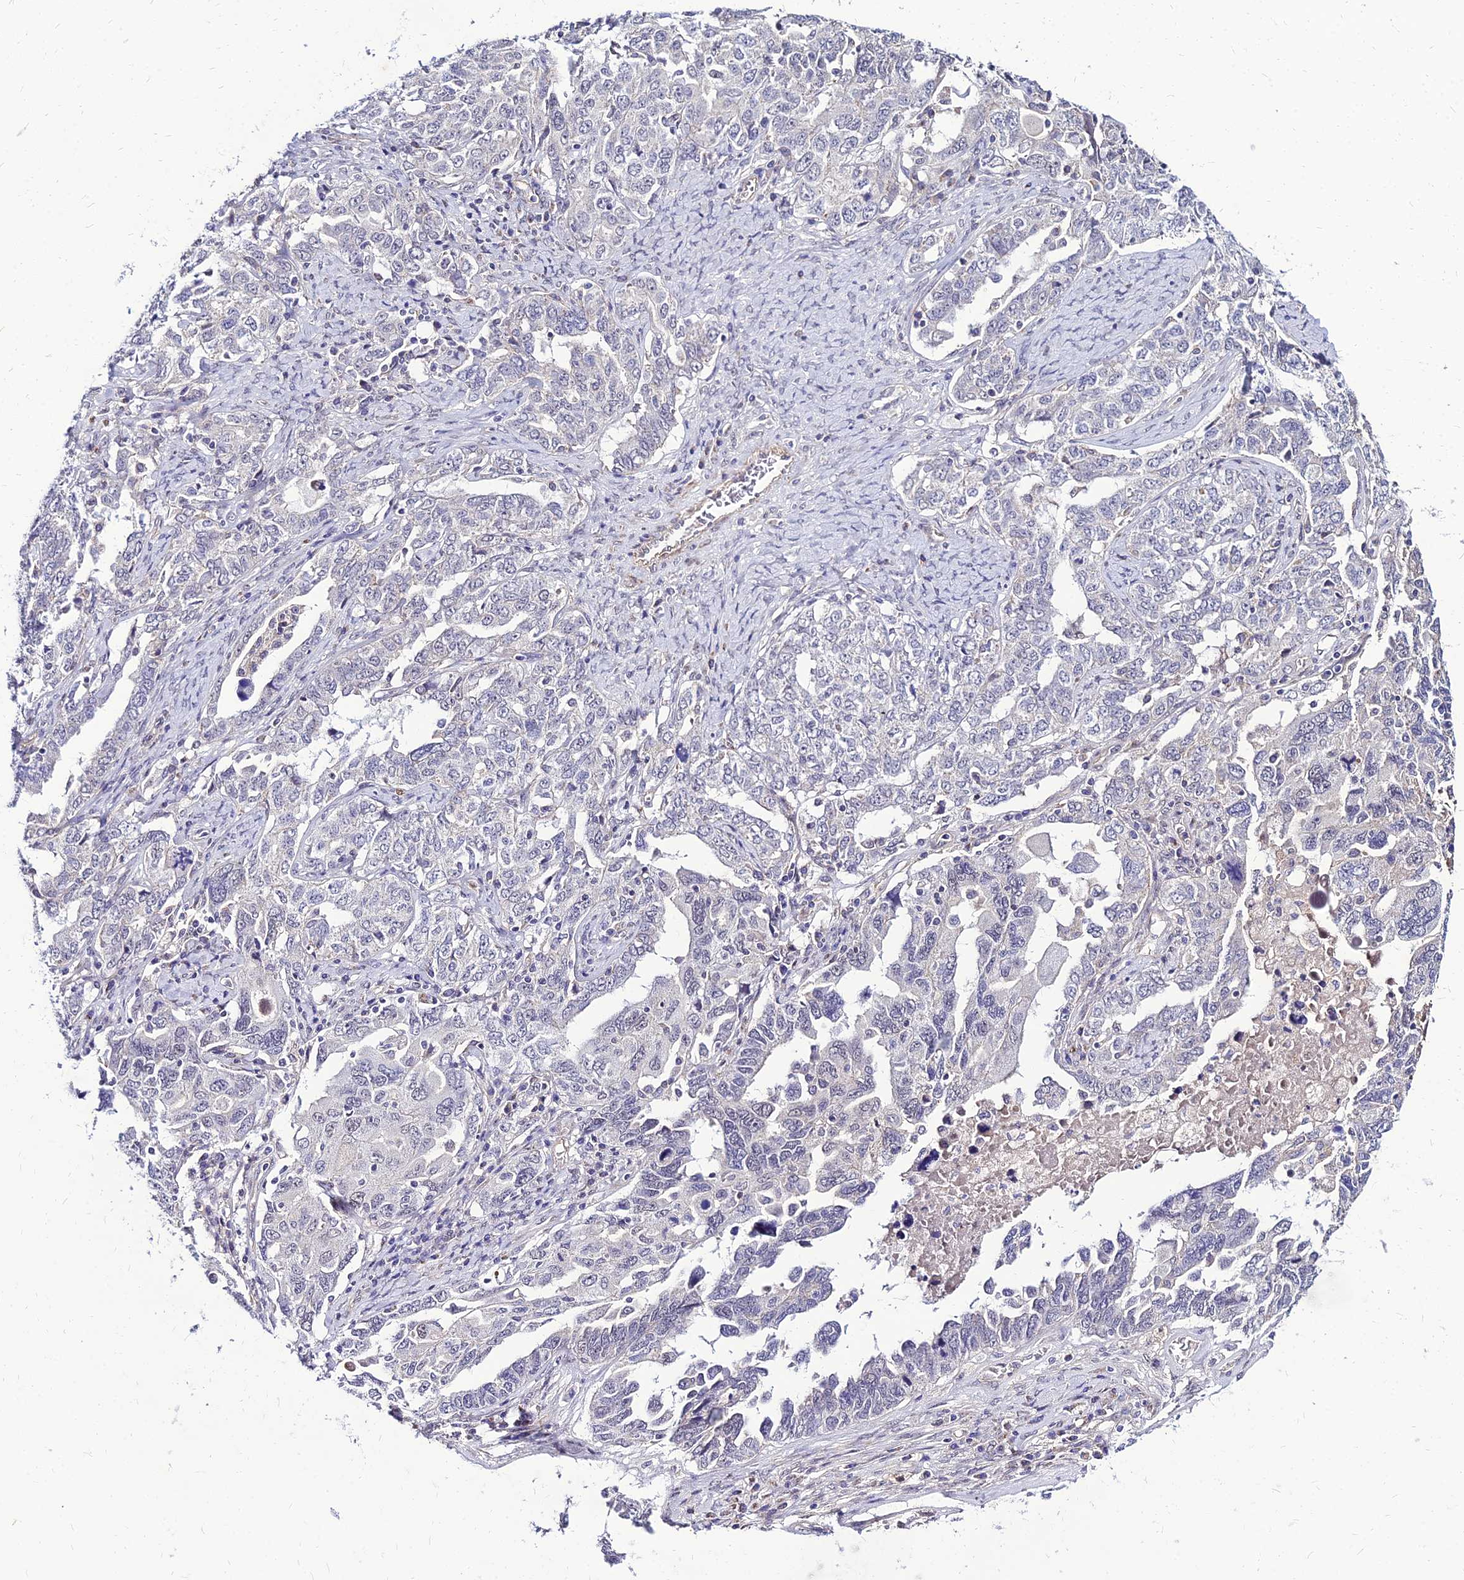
{"staining": {"intensity": "negative", "quantity": "none", "location": "none"}, "tissue": "ovarian cancer", "cell_type": "Tumor cells", "image_type": "cancer", "snomed": [{"axis": "morphology", "description": "Carcinoma, endometroid"}, {"axis": "topography", "description": "Ovary"}], "caption": "A high-resolution photomicrograph shows immunohistochemistry staining of ovarian cancer, which shows no significant expression in tumor cells.", "gene": "YEATS2", "patient": {"sex": "female", "age": 62}}